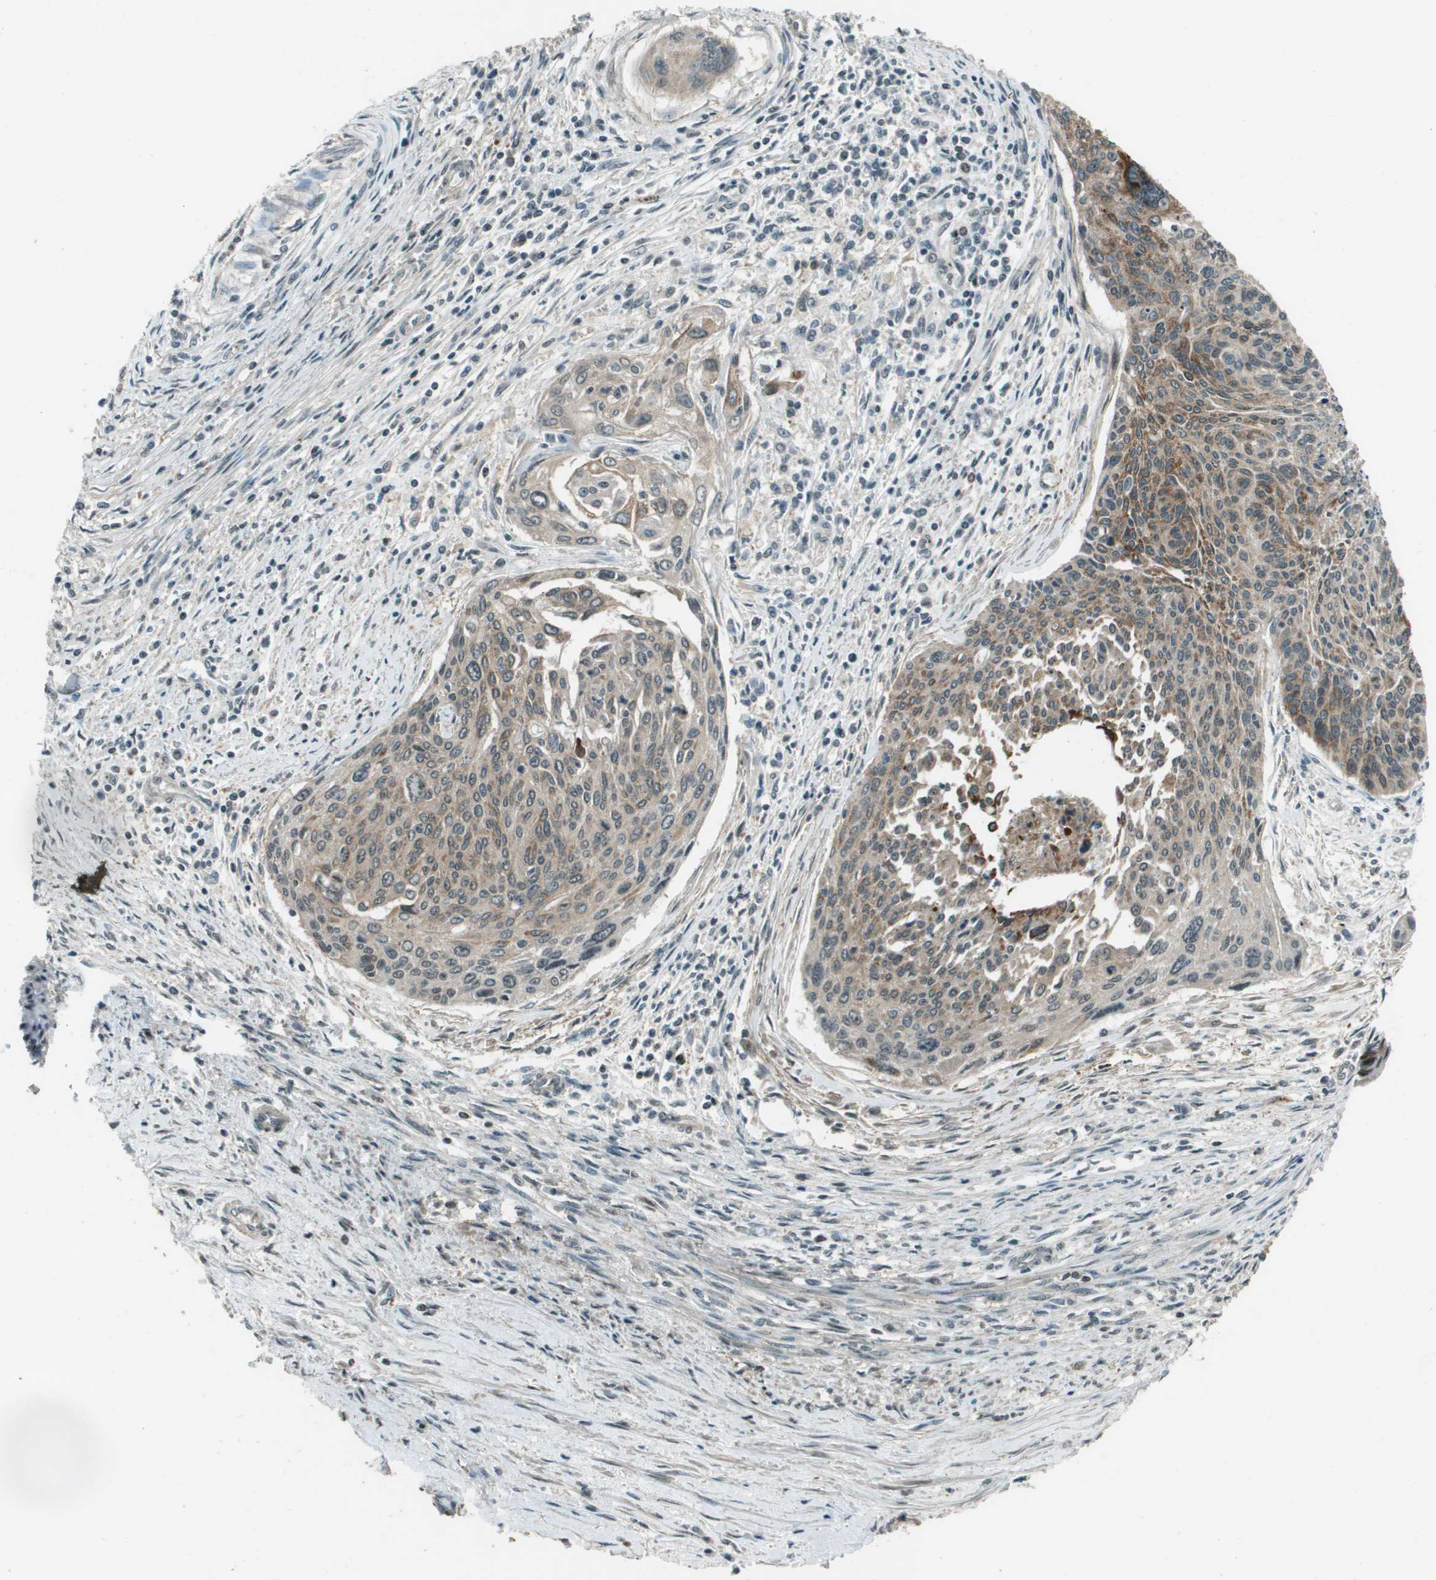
{"staining": {"intensity": "moderate", "quantity": "25%-75%", "location": "cytoplasmic/membranous"}, "tissue": "cervical cancer", "cell_type": "Tumor cells", "image_type": "cancer", "snomed": [{"axis": "morphology", "description": "Squamous cell carcinoma, NOS"}, {"axis": "topography", "description": "Cervix"}], "caption": "Human cervical squamous cell carcinoma stained for a protein (brown) reveals moderate cytoplasmic/membranous positive staining in about 25%-75% of tumor cells.", "gene": "SDC3", "patient": {"sex": "female", "age": 55}}